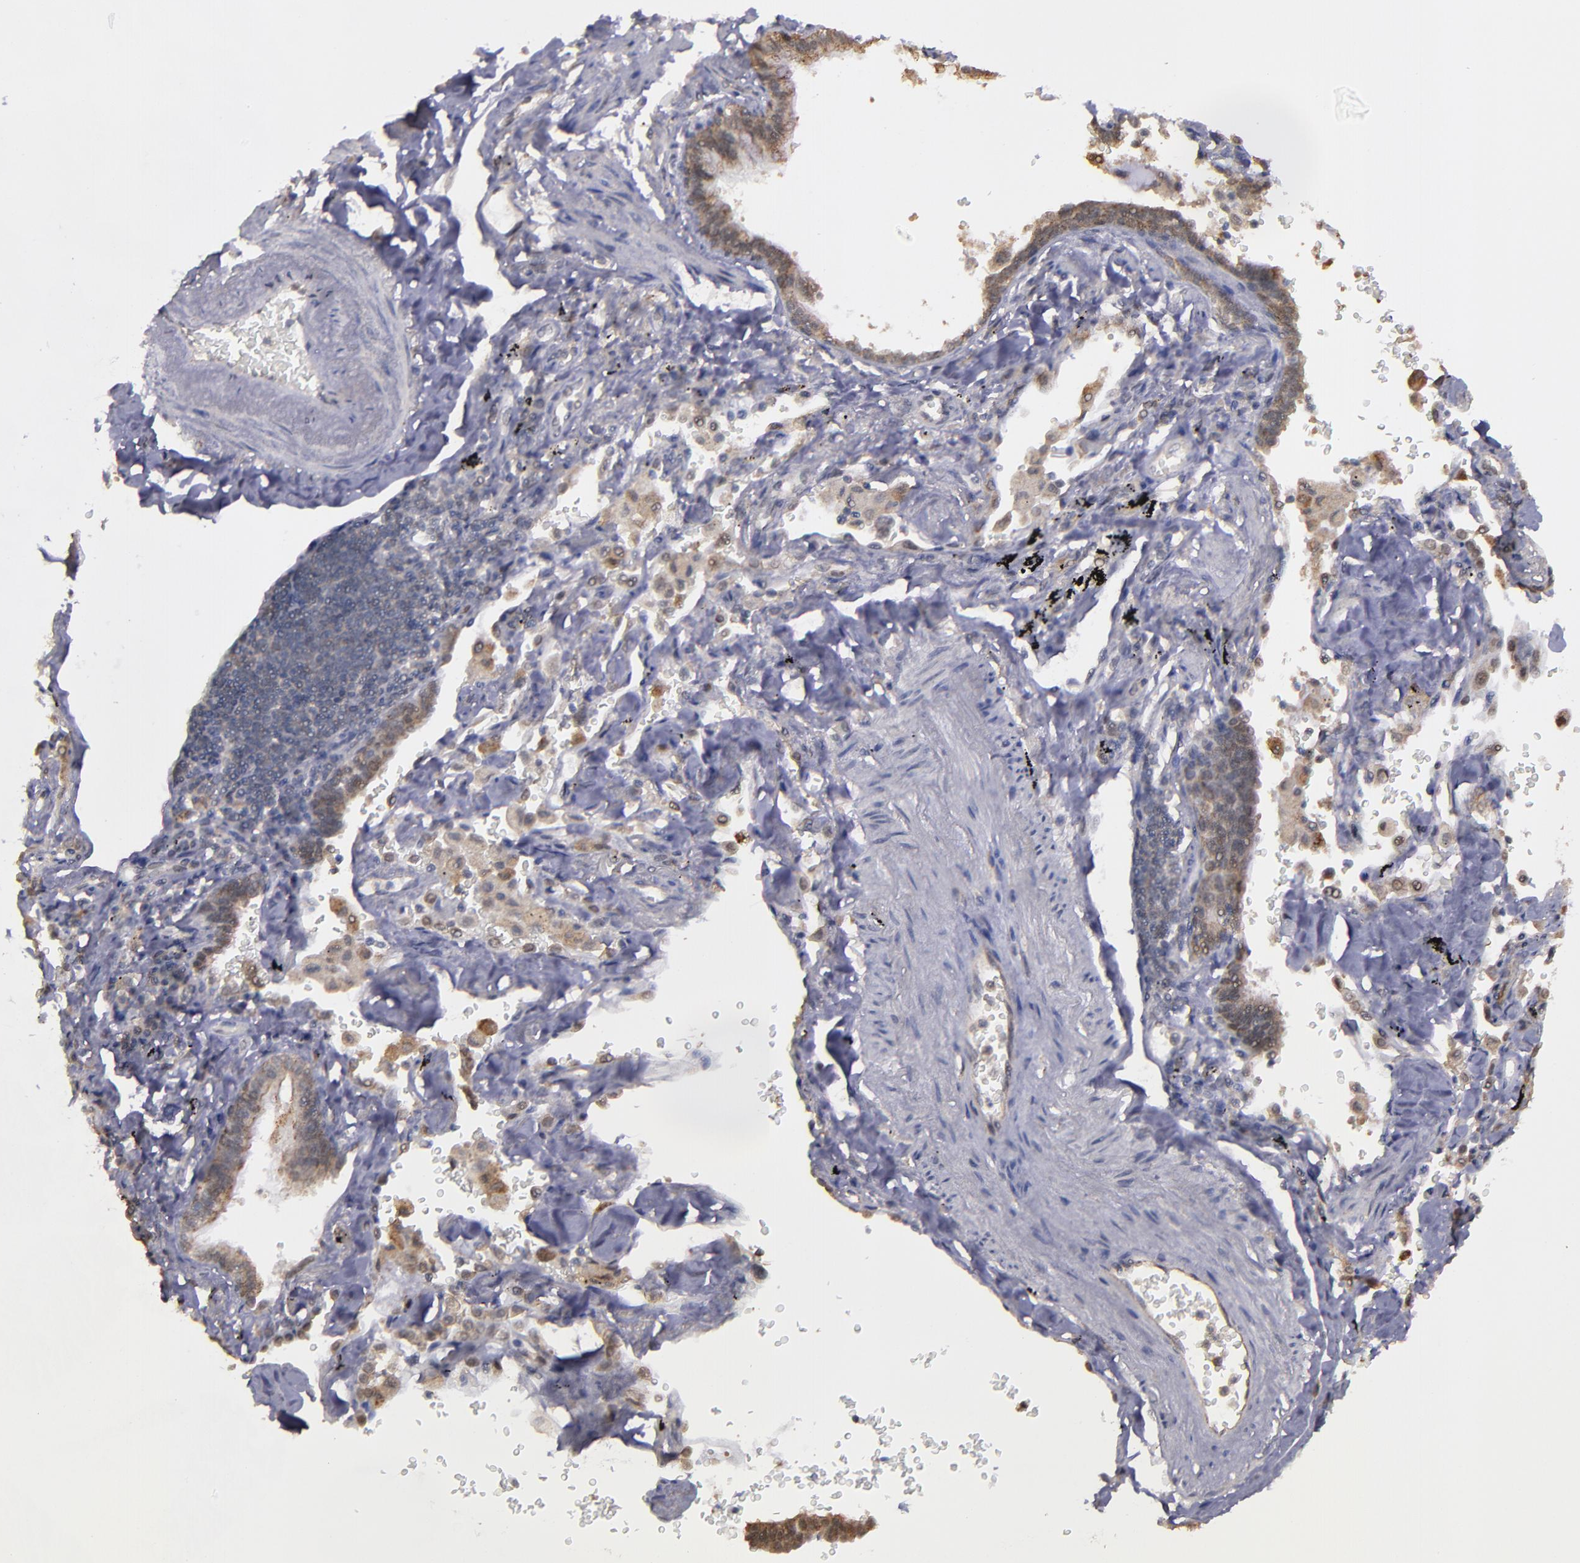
{"staining": {"intensity": "moderate", "quantity": ">75%", "location": "cytoplasmic/membranous,nuclear"}, "tissue": "lung cancer", "cell_type": "Tumor cells", "image_type": "cancer", "snomed": [{"axis": "morphology", "description": "Adenocarcinoma, NOS"}, {"axis": "topography", "description": "Lung"}], "caption": "DAB (3,3'-diaminobenzidine) immunohistochemical staining of lung cancer (adenocarcinoma) displays moderate cytoplasmic/membranous and nuclear protein expression in approximately >75% of tumor cells.", "gene": "SIPA1L1", "patient": {"sex": "female", "age": 64}}